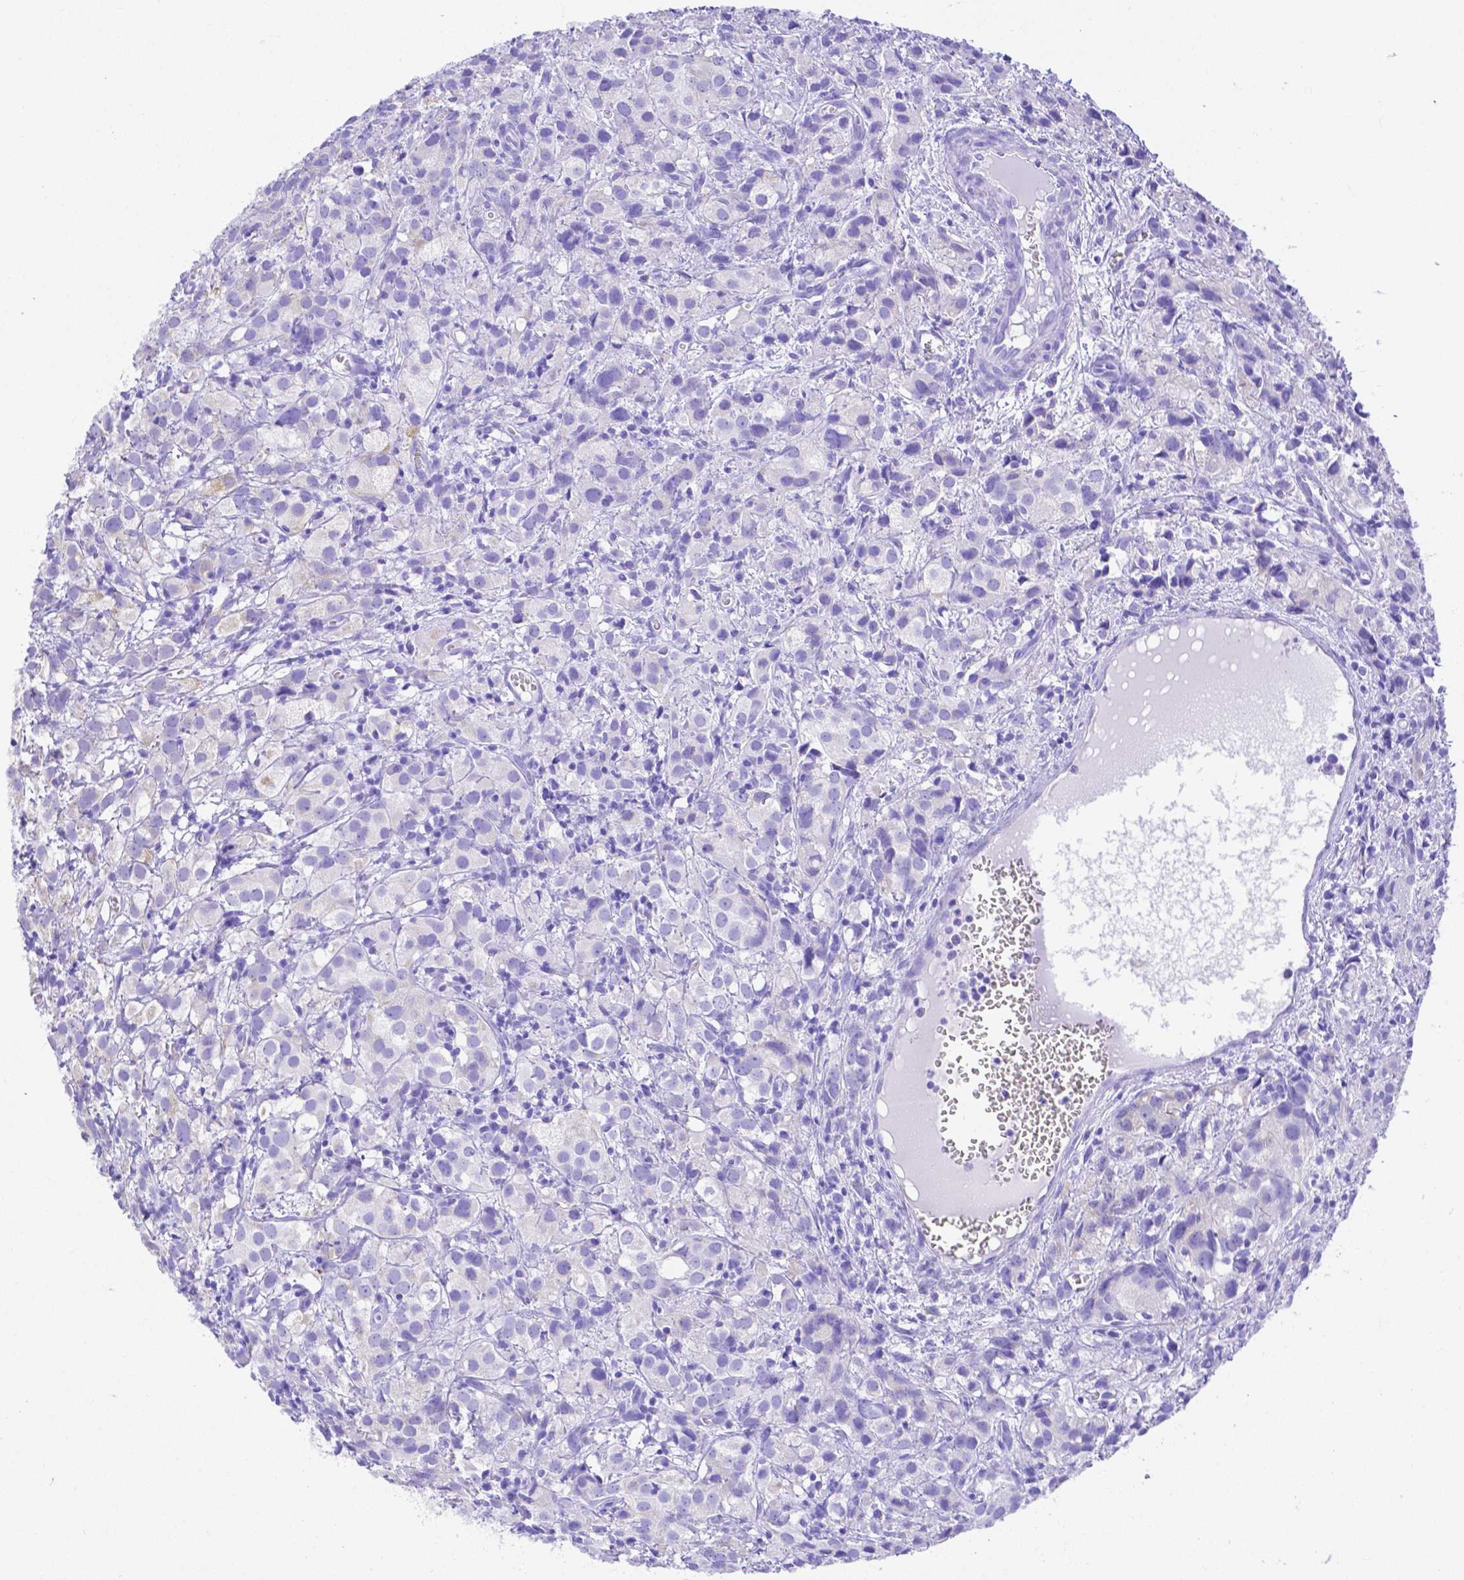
{"staining": {"intensity": "negative", "quantity": "none", "location": "none"}, "tissue": "prostate cancer", "cell_type": "Tumor cells", "image_type": "cancer", "snomed": [{"axis": "morphology", "description": "Adenocarcinoma, High grade"}, {"axis": "topography", "description": "Prostate"}], "caption": "A histopathology image of prostate high-grade adenocarcinoma stained for a protein reveals no brown staining in tumor cells. The staining is performed using DAB (3,3'-diaminobenzidine) brown chromogen with nuclei counter-stained in using hematoxylin.", "gene": "SMR3A", "patient": {"sex": "male", "age": 86}}